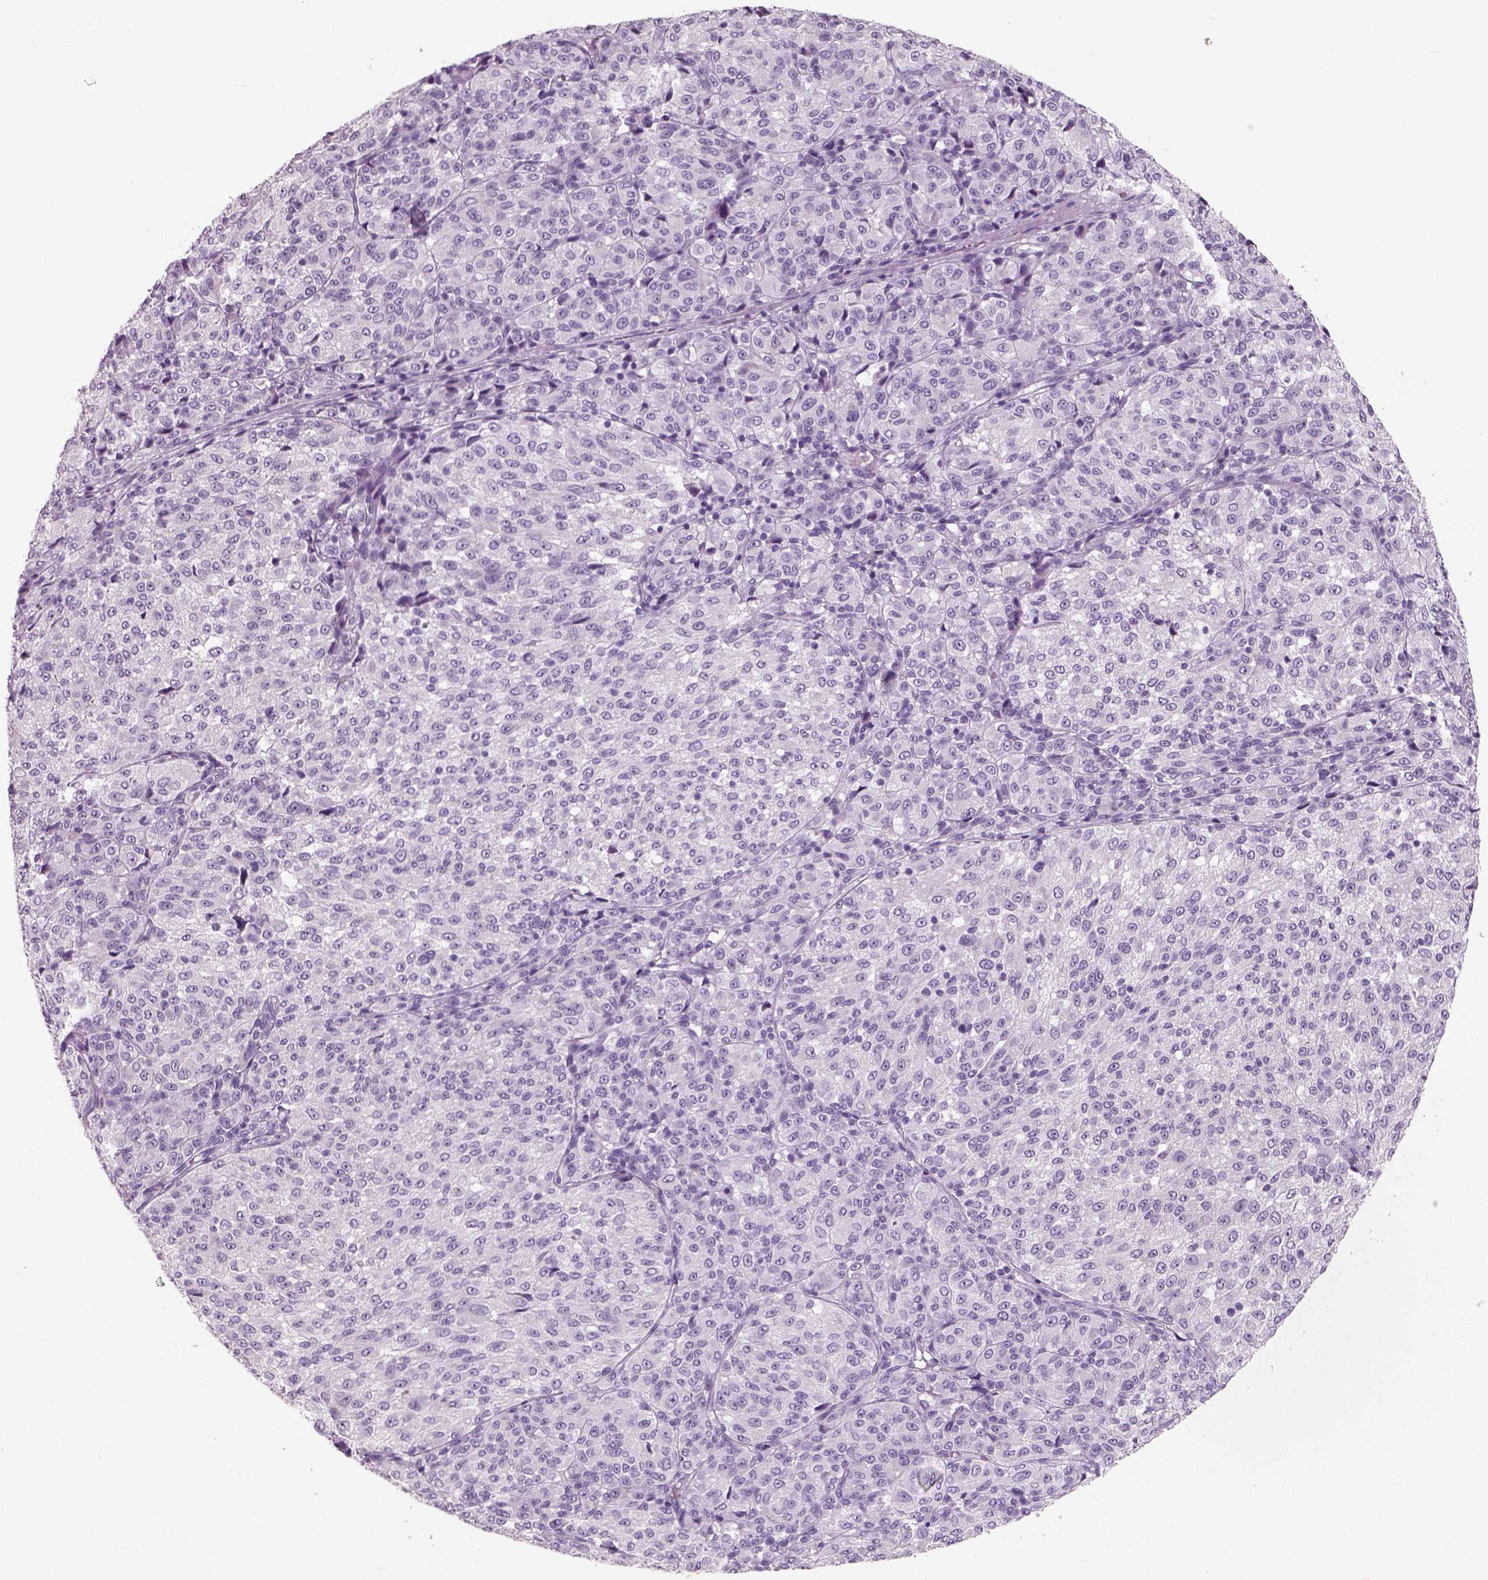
{"staining": {"intensity": "negative", "quantity": "none", "location": "none"}, "tissue": "melanoma", "cell_type": "Tumor cells", "image_type": "cancer", "snomed": [{"axis": "morphology", "description": "Malignant melanoma, Metastatic site"}, {"axis": "topography", "description": "Brain"}], "caption": "Micrograph shows no significant protein staining in tumor cells of malignant melanoma (metastatic site).", "gene": "SLC6A2", "patient": {"sex": "female", "age": 56}}